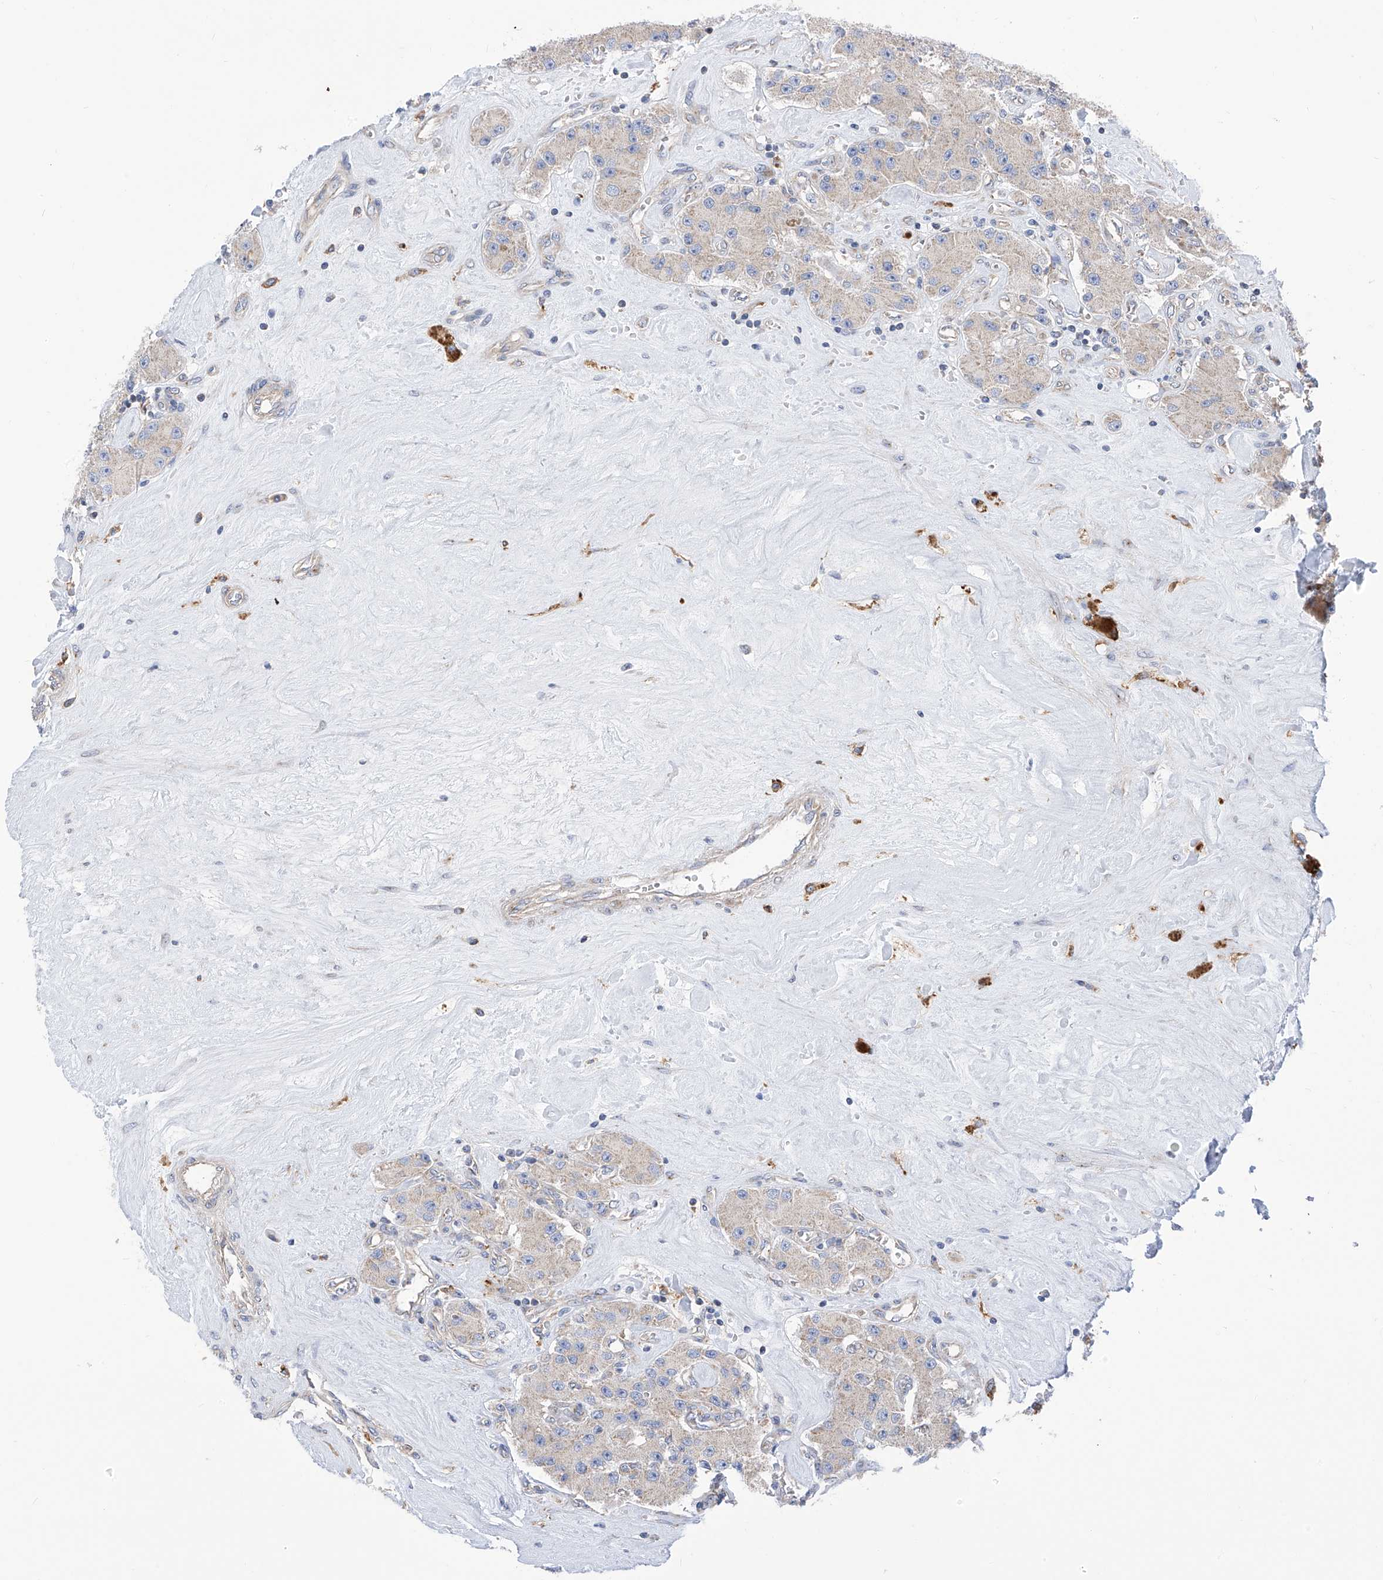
{"staining": {"intensity": "negative", "quantity": "none", "location": "none"}, "tissue": "carcinoid", "cell_type": "Tumor cells", "image_type": "cancer", "snomed": [{"axis": "morphology", "description": "Carcinoid, malignant, NOS"}, {"axis": "topography", "description": "Pancreas"}], "caption": "The histopathology image exhibits no significant staining in tumor cells of carcinoid (malignant).", "gene": "P2RX7", "patient": {"sex": "male", "age": 41}}